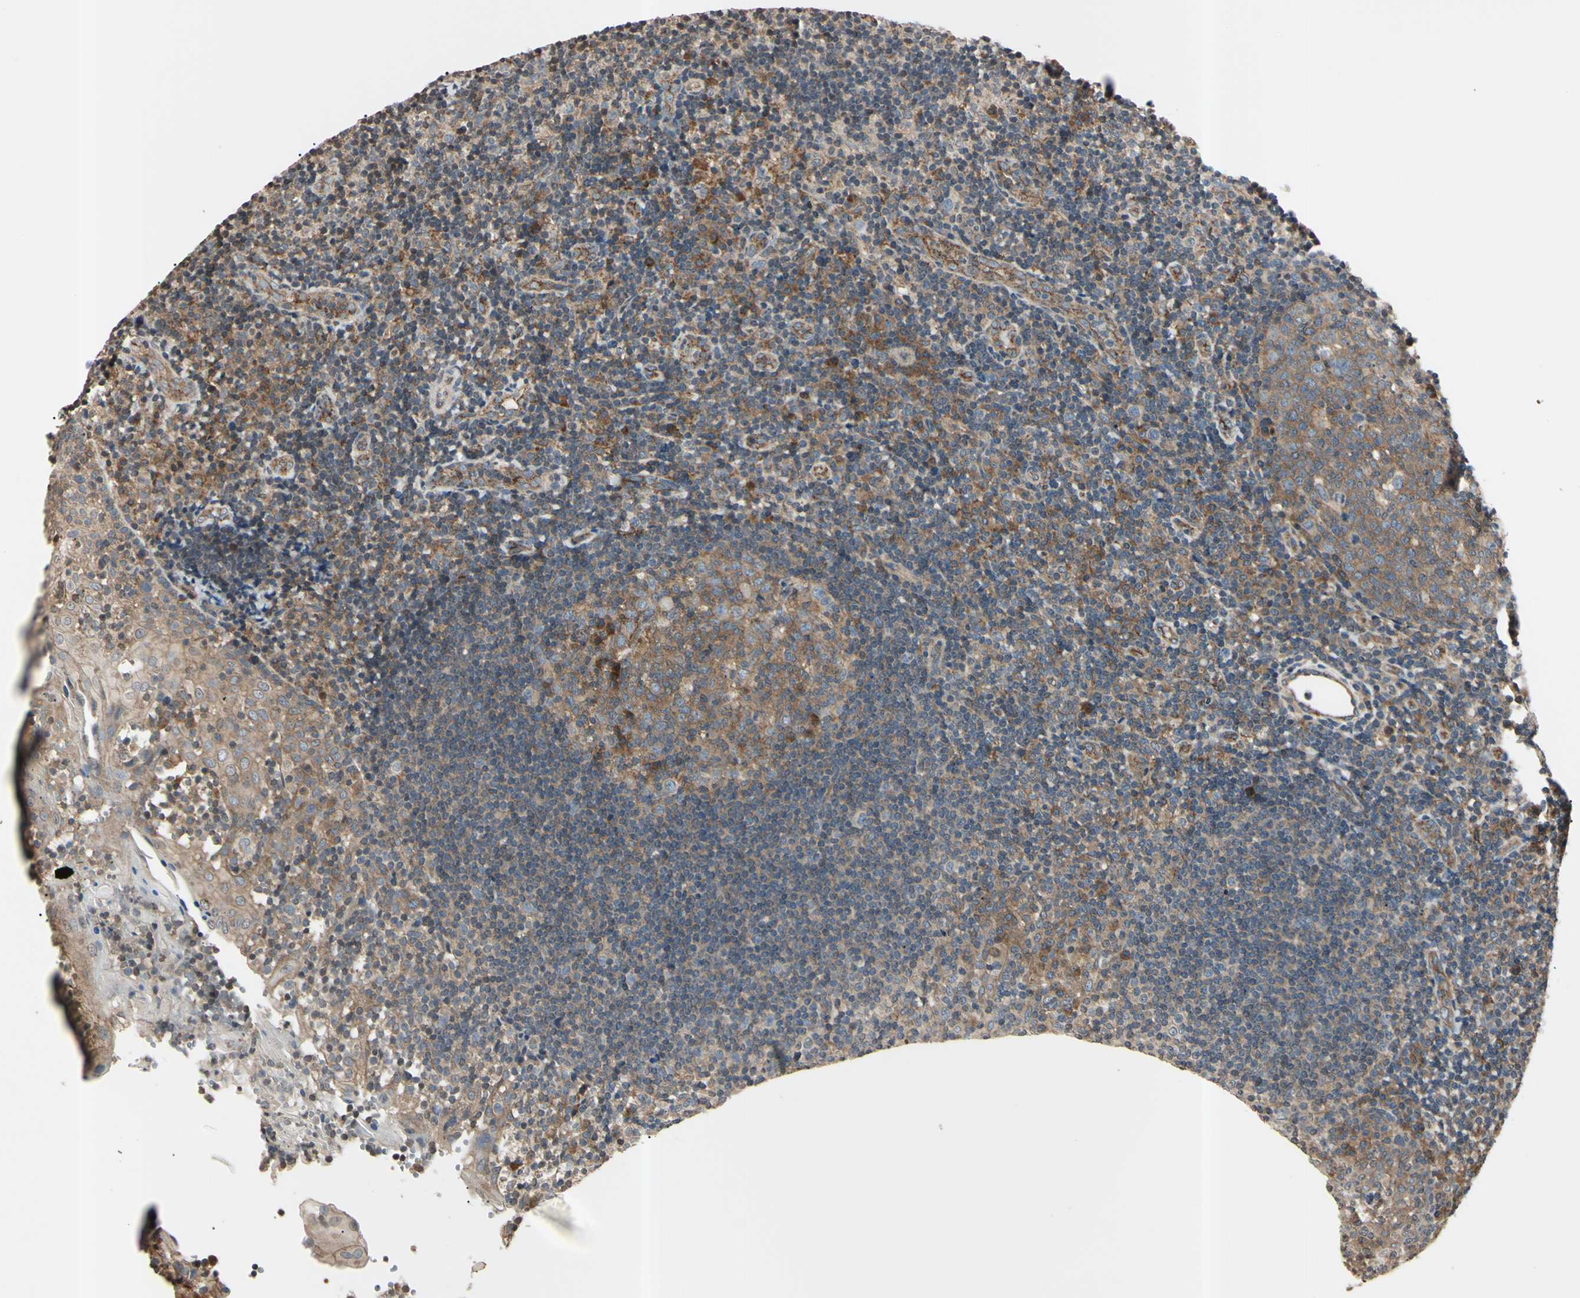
{"staining": {"intensity": "weak", "quantity": "25%-75%", "location": "cytoplasmic/membranous"}, "tissue": "tonsil", "cell_type": "Germinal center cells", "image_type": "normal", "snomed": [{"axis": "morphology", "description": "Normal tissue, NOS"}, {"axis": "topography", "description": "Tonsil"}], "caption": "Tonsil stained with immunohistochemistry (IHC) reveals weak cytoplasmic/membranous positivity in about 25%-75% of germinal center cells. (Stains: DAB in brown, nuclei in blue, Microscopy: brightfield microscopy at high magnification).", "gene": "EPN1", "patient": {"sex": "female", "age": 40}}